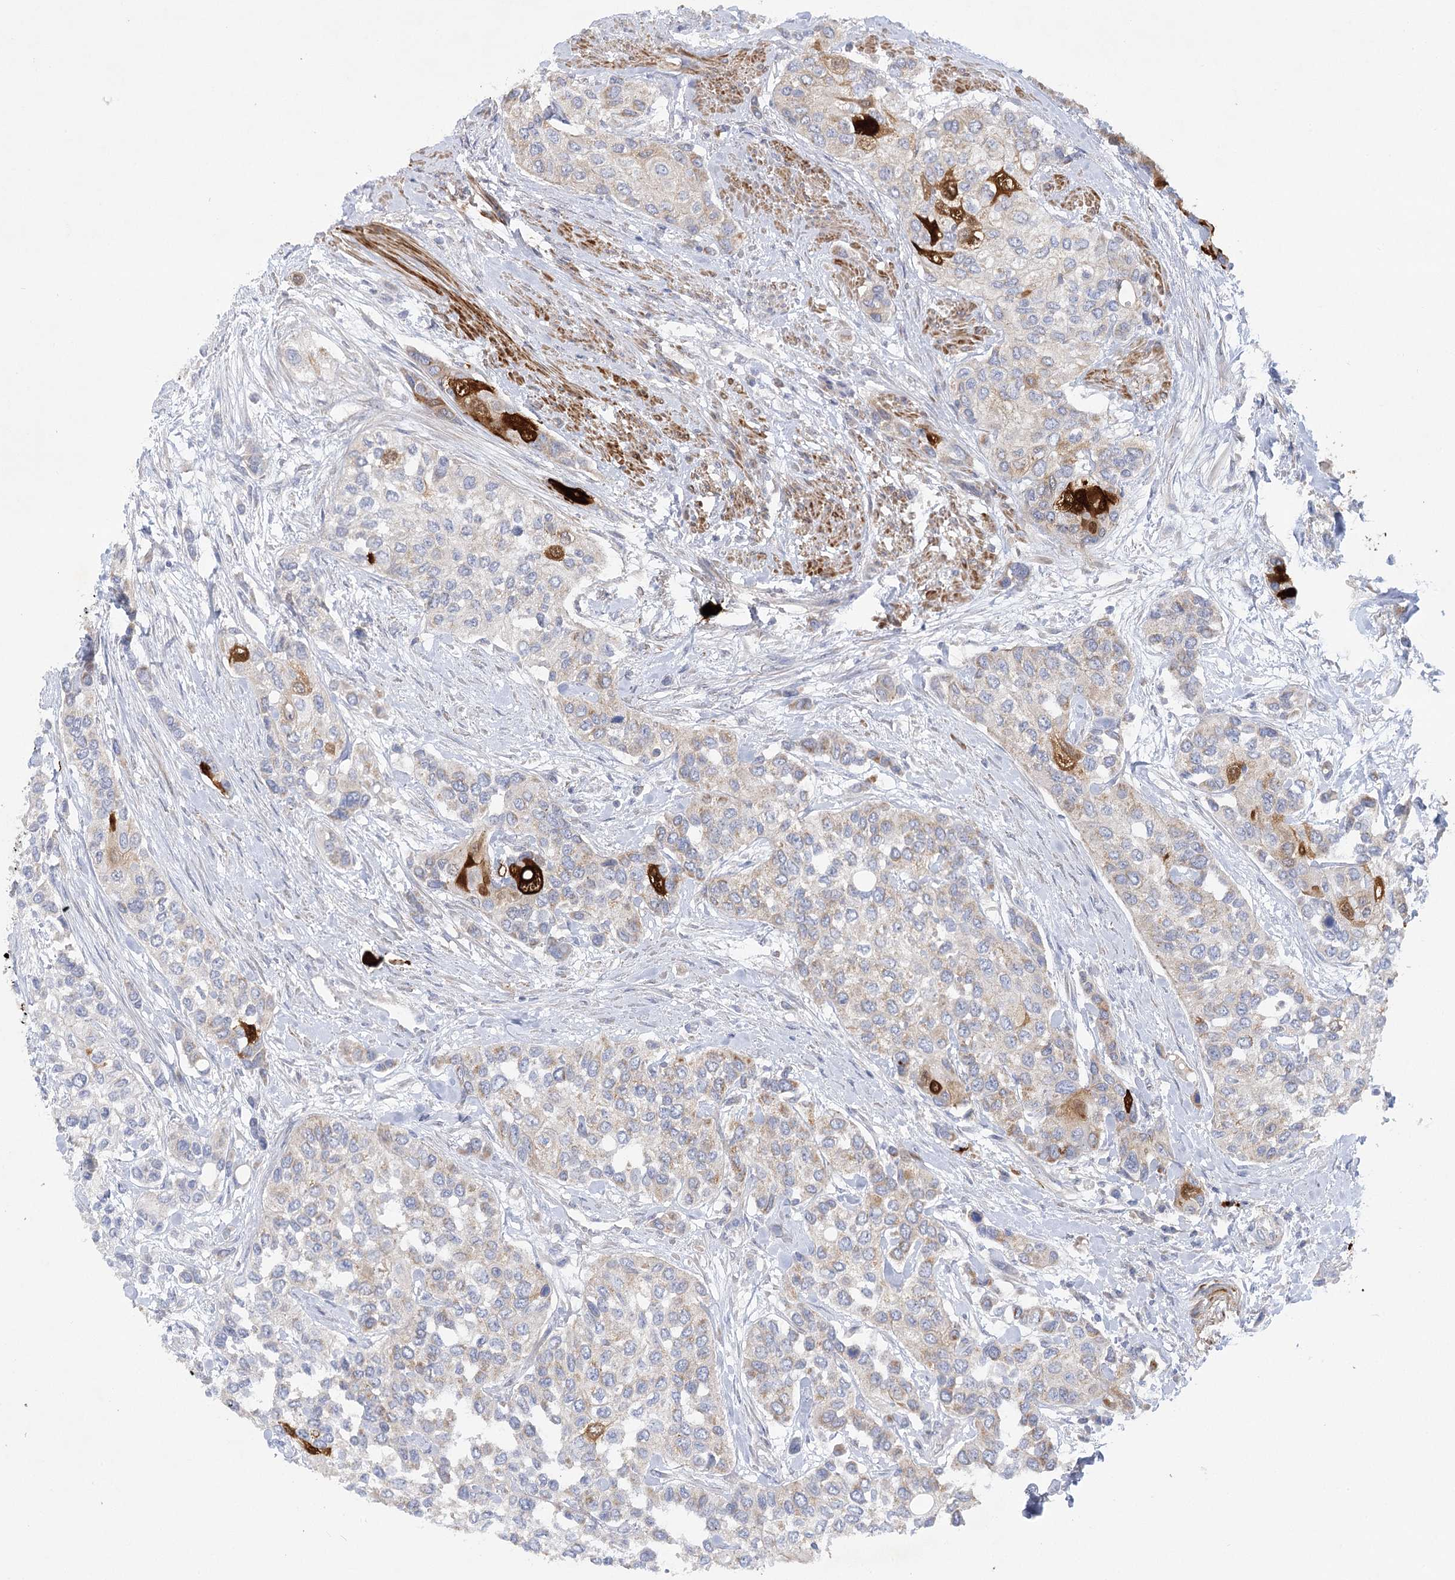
{"staining": {"intensity": "moderate", "quantity": "<25%", "location": "cytoplasmic/membranous"}, "tissue": "urothelial cancer", "cell_type": "Tumor cells", "image_type": "cancer", "snomed": [{"axis": "morphology", "description": "Normal tissue, NOS"}, {"axis": "morphology", "description": "Urothelial carcinoma, High grade"}, {"axis": "topography", "description": "Vascular tissue"}, {"axis": "topography", "description": "Urinary bladder"}], "caption": "Human urothelial carcinoma (high-grade) stained with a protein marker reveals moderate staining in tumor cells.", "gene": "DHTKD1", "patient": {"sex": "female", "age": 56}}